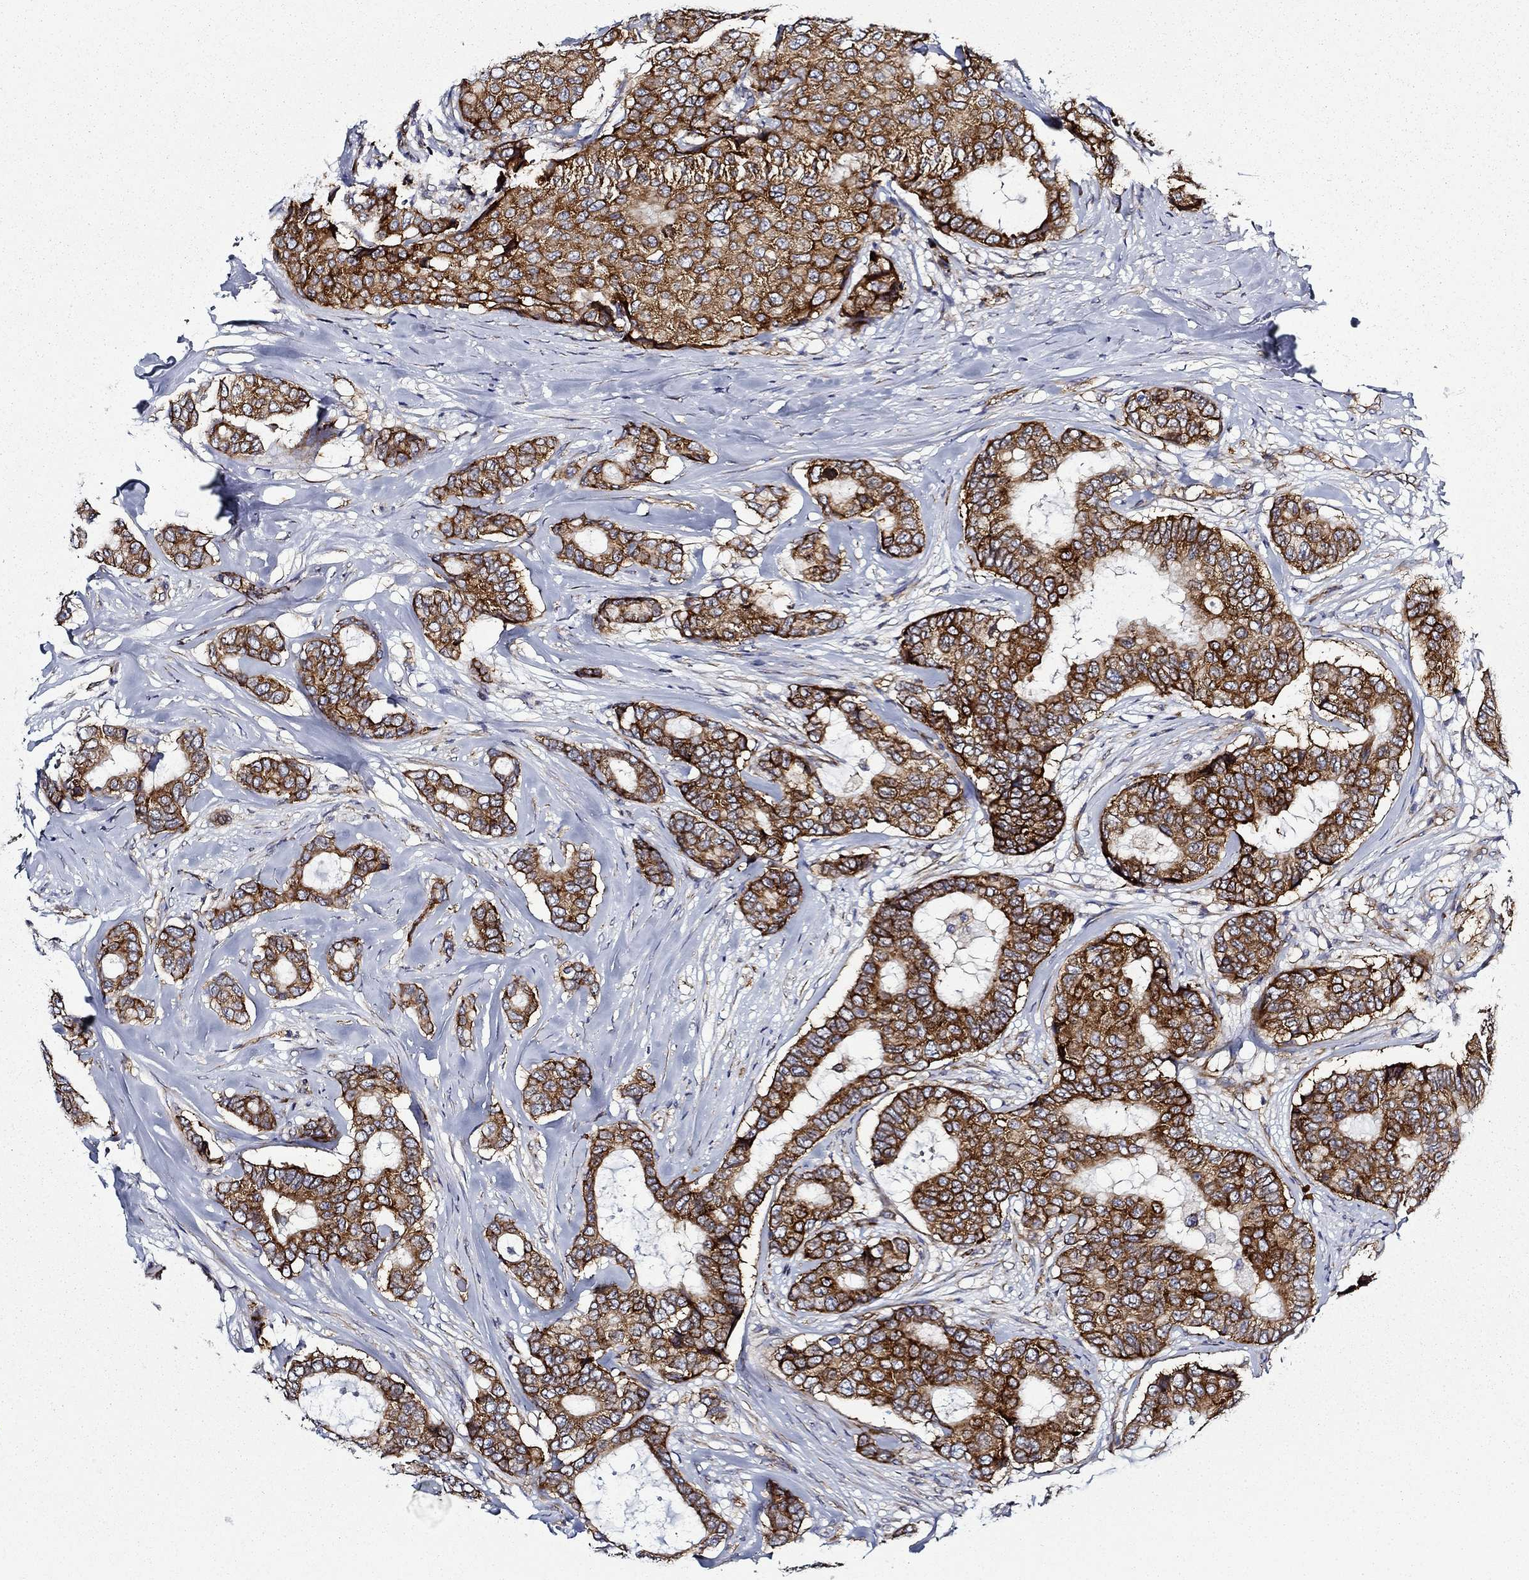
{"staining": {"intensity": "strong", "quantity": ">75%", "location": "cytoplasmic/membranous"}, "tissue": "breast cancer", "cell_type": "Tumor cells", "image_type": "cancer", "snomed": [{"axis": "morphology", "description": "Duct carcinoma"}, {"axis": "topography", "description": "Breast"}], "caption": "Immunohistochemistry staining of breast cancer (invasive ductal carcinoma), which exhibits high levels of strong cytoplasmic/membranous staining in about >75% of tumor cells indicating strong cytoplasmic/membranous protein positivity. The staining was performed using DAB (brown) for protein detection and nuclei were counterstained in hematoxylin (blue).", "gene": "FXR1", "patient": {"sex": "female", "age": 75}}